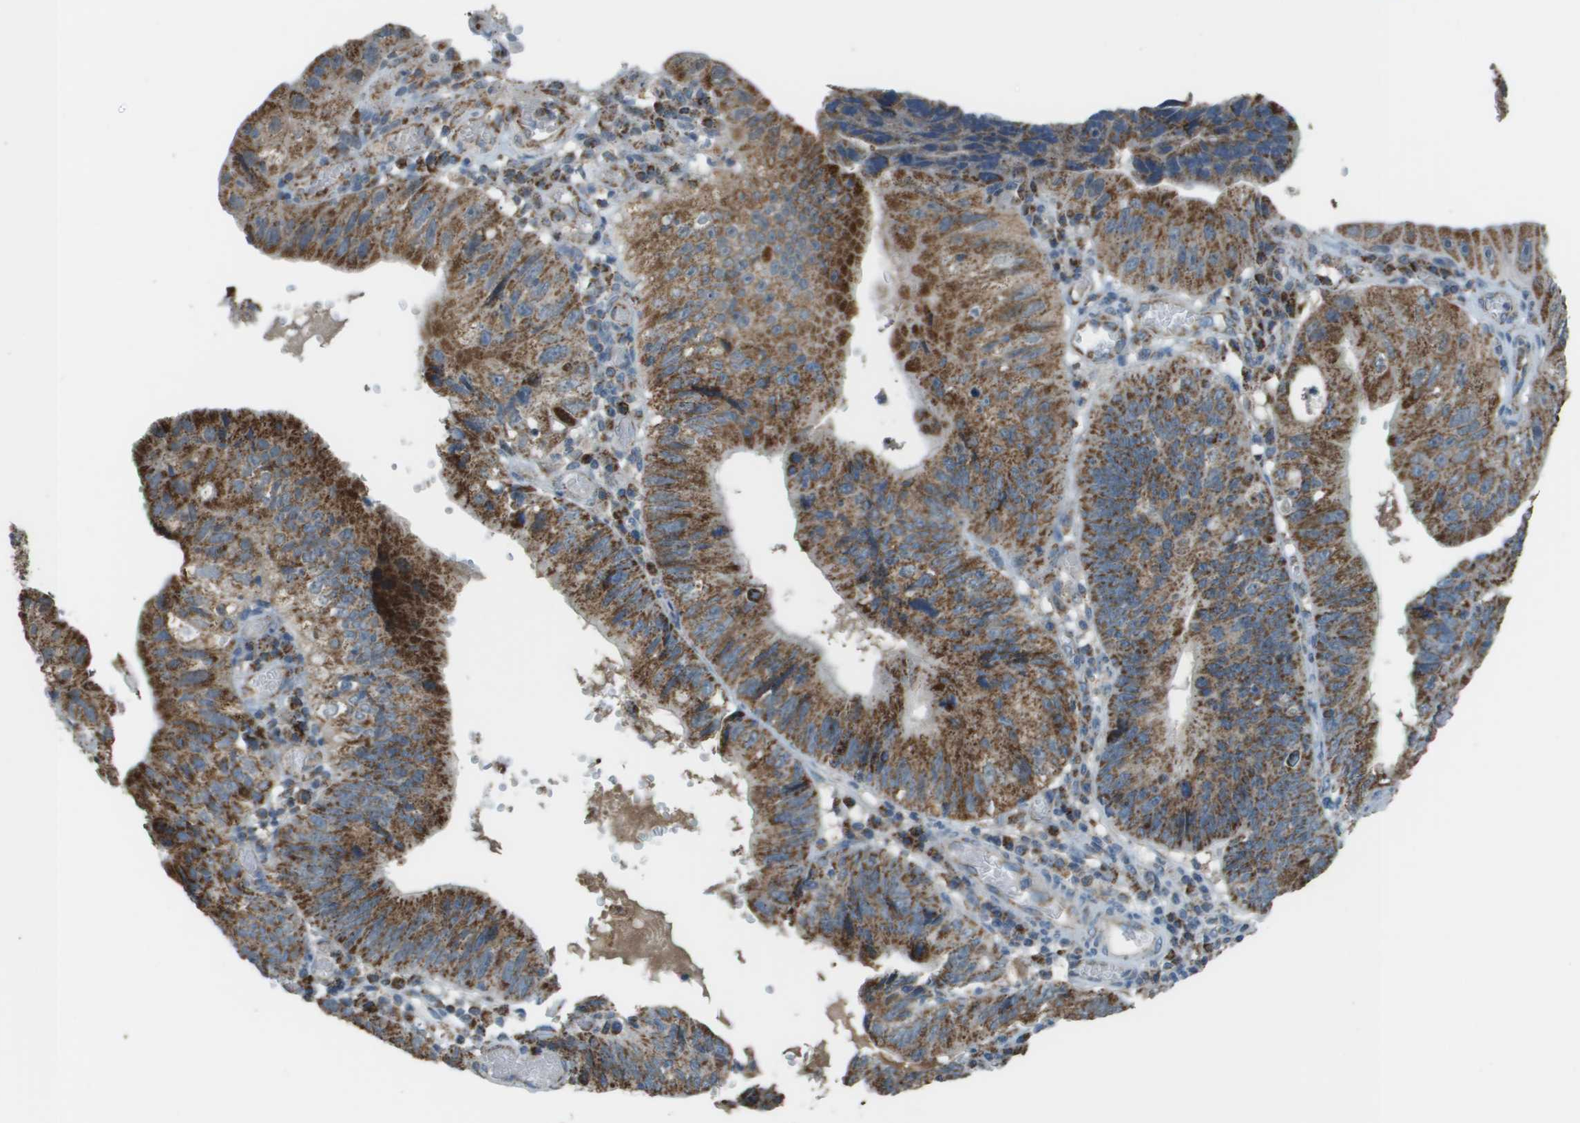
{"staining": {"intensity": "moderate", "quantity": ">75%", "location": "cytoplasmic/membranous"}, "tissue": "stomach cancer", "cell_type": "Tumor cells", "image_type": "cancer", "snomed": [{"axis": "morphology", "description": "Adenocarcinoma, NOS"}, {"axis": "topography", "description": "Stomach"}], "caption": "The immunohistochemical stain shows moderate cytoplasmic/membranous positivity in tumor cells of stomach adenocarcinoma tissue.", "gene": "FH", "patient": {"sex": "male", "age": 59}}